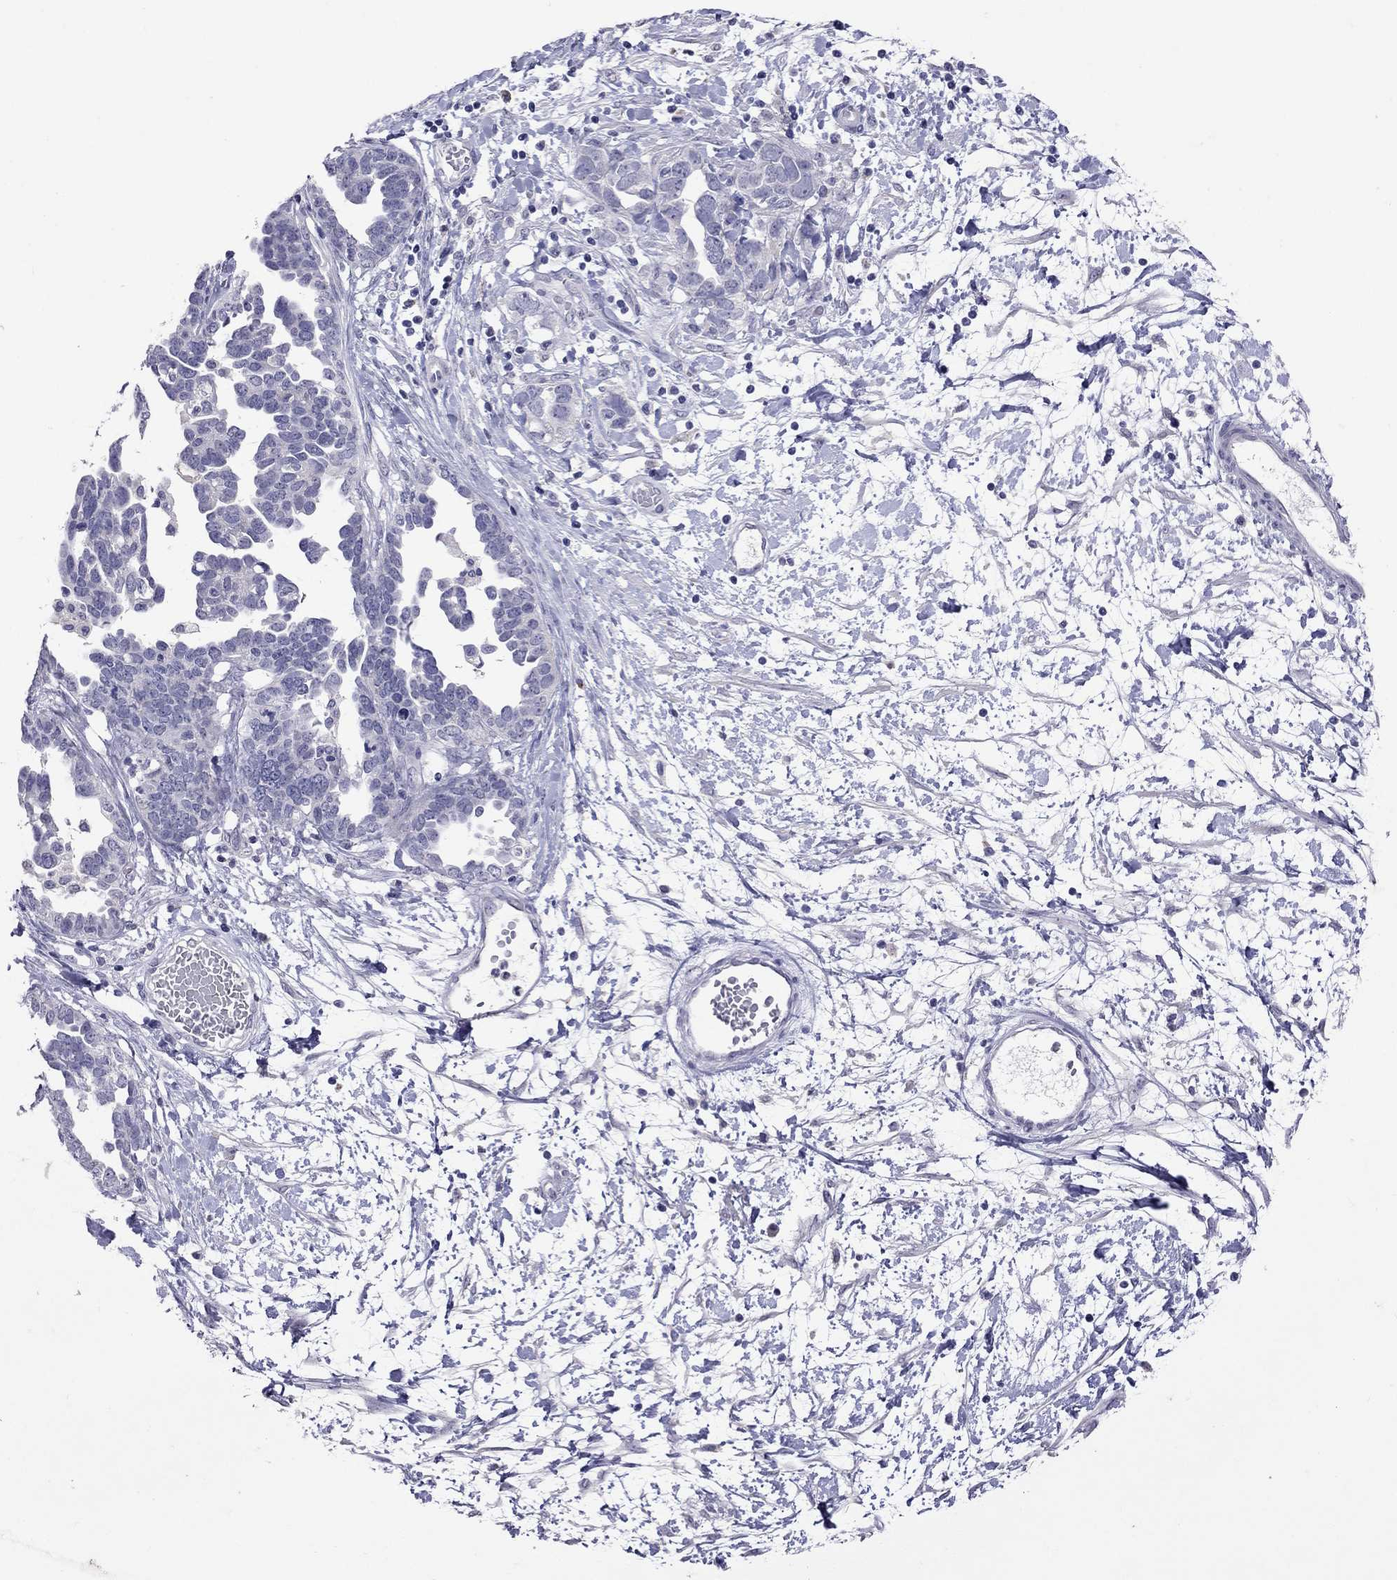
{"staining": {"intensity": "negative", "quantity": "none", "location": "none"}, "tissue": "ovarian cancer", "cell_type": "Tumor cells", "image_type": "cancer", "snomed": [{"axis": "morphology", "description": "Cystadenocarcinoma, serous, NOS"}, {"axis": "topography", "description": "Ovary"}], "caption": "Immunohistochemistry histopathology image of neoplastic tissue: human ovarian serous cystadenocarcinoma stained with DAB demonstrates no significant protein staining in tumor cells.", "gene": "SLAMF1", "patient": {"sex": "female", "age": 54}}